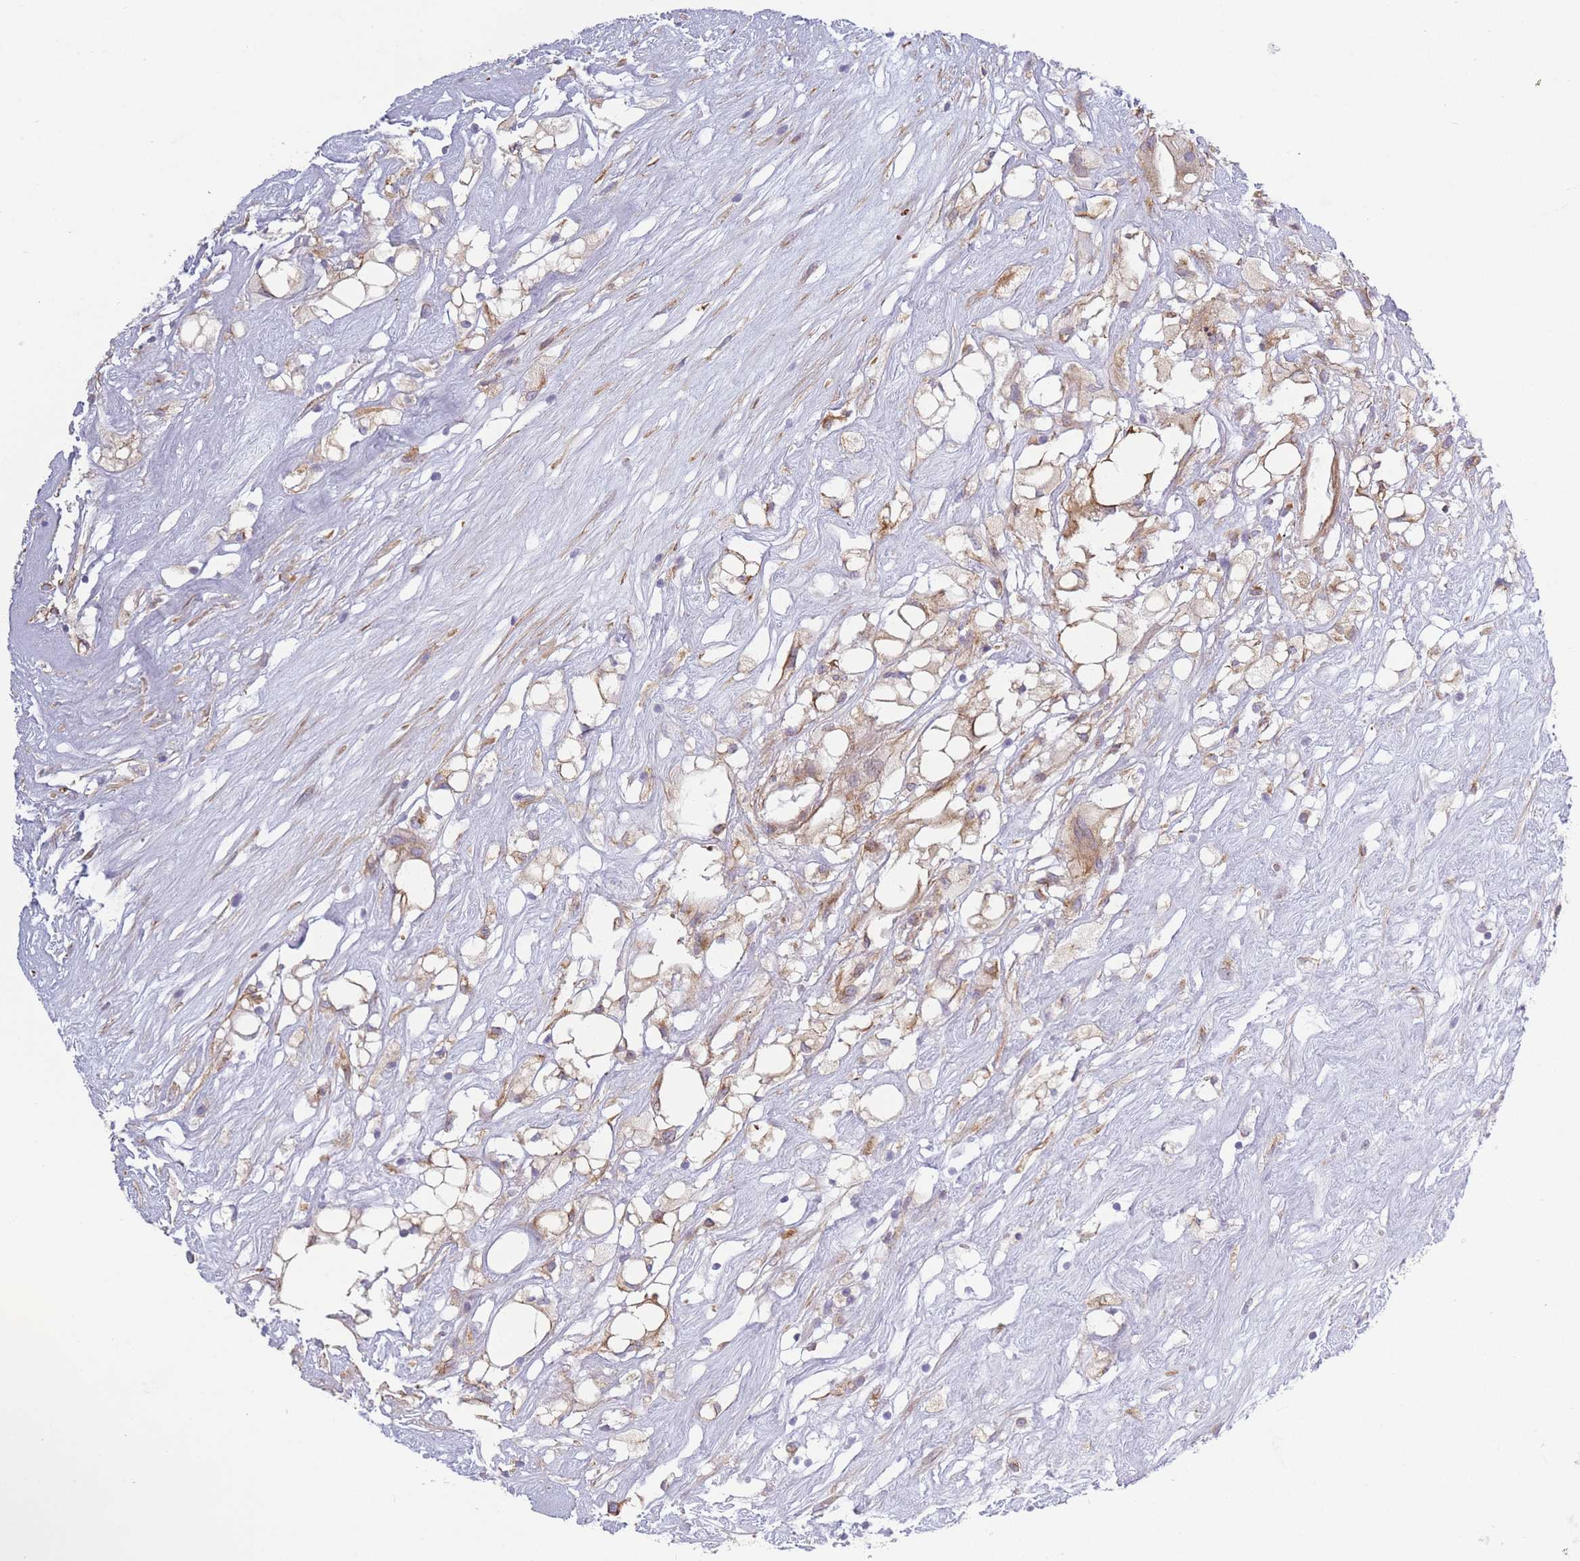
{"staining": {"intensity": "weak", "quantity": "25%-75%", "location": "cytoplasmic/membranous"}, "tissue": "renal cancer", "cell_type": "Tumor cells", "image_type": "cancer", "snomed": [{"axis": "morphology", "description": "Adenocarcinoma, NOS"}, {"axis": "topography", "description": "Kidney"}], "caption": "IHC (DAB (3,3'-diaminobenzidine)) staining of human renal cancer demonstrates weak cytoplasmic/membranous protein positivity in about 25%-75% of tumor cells.", "gene": "PLEKHG2", "patient": {"sex": "male", "age": 59}}